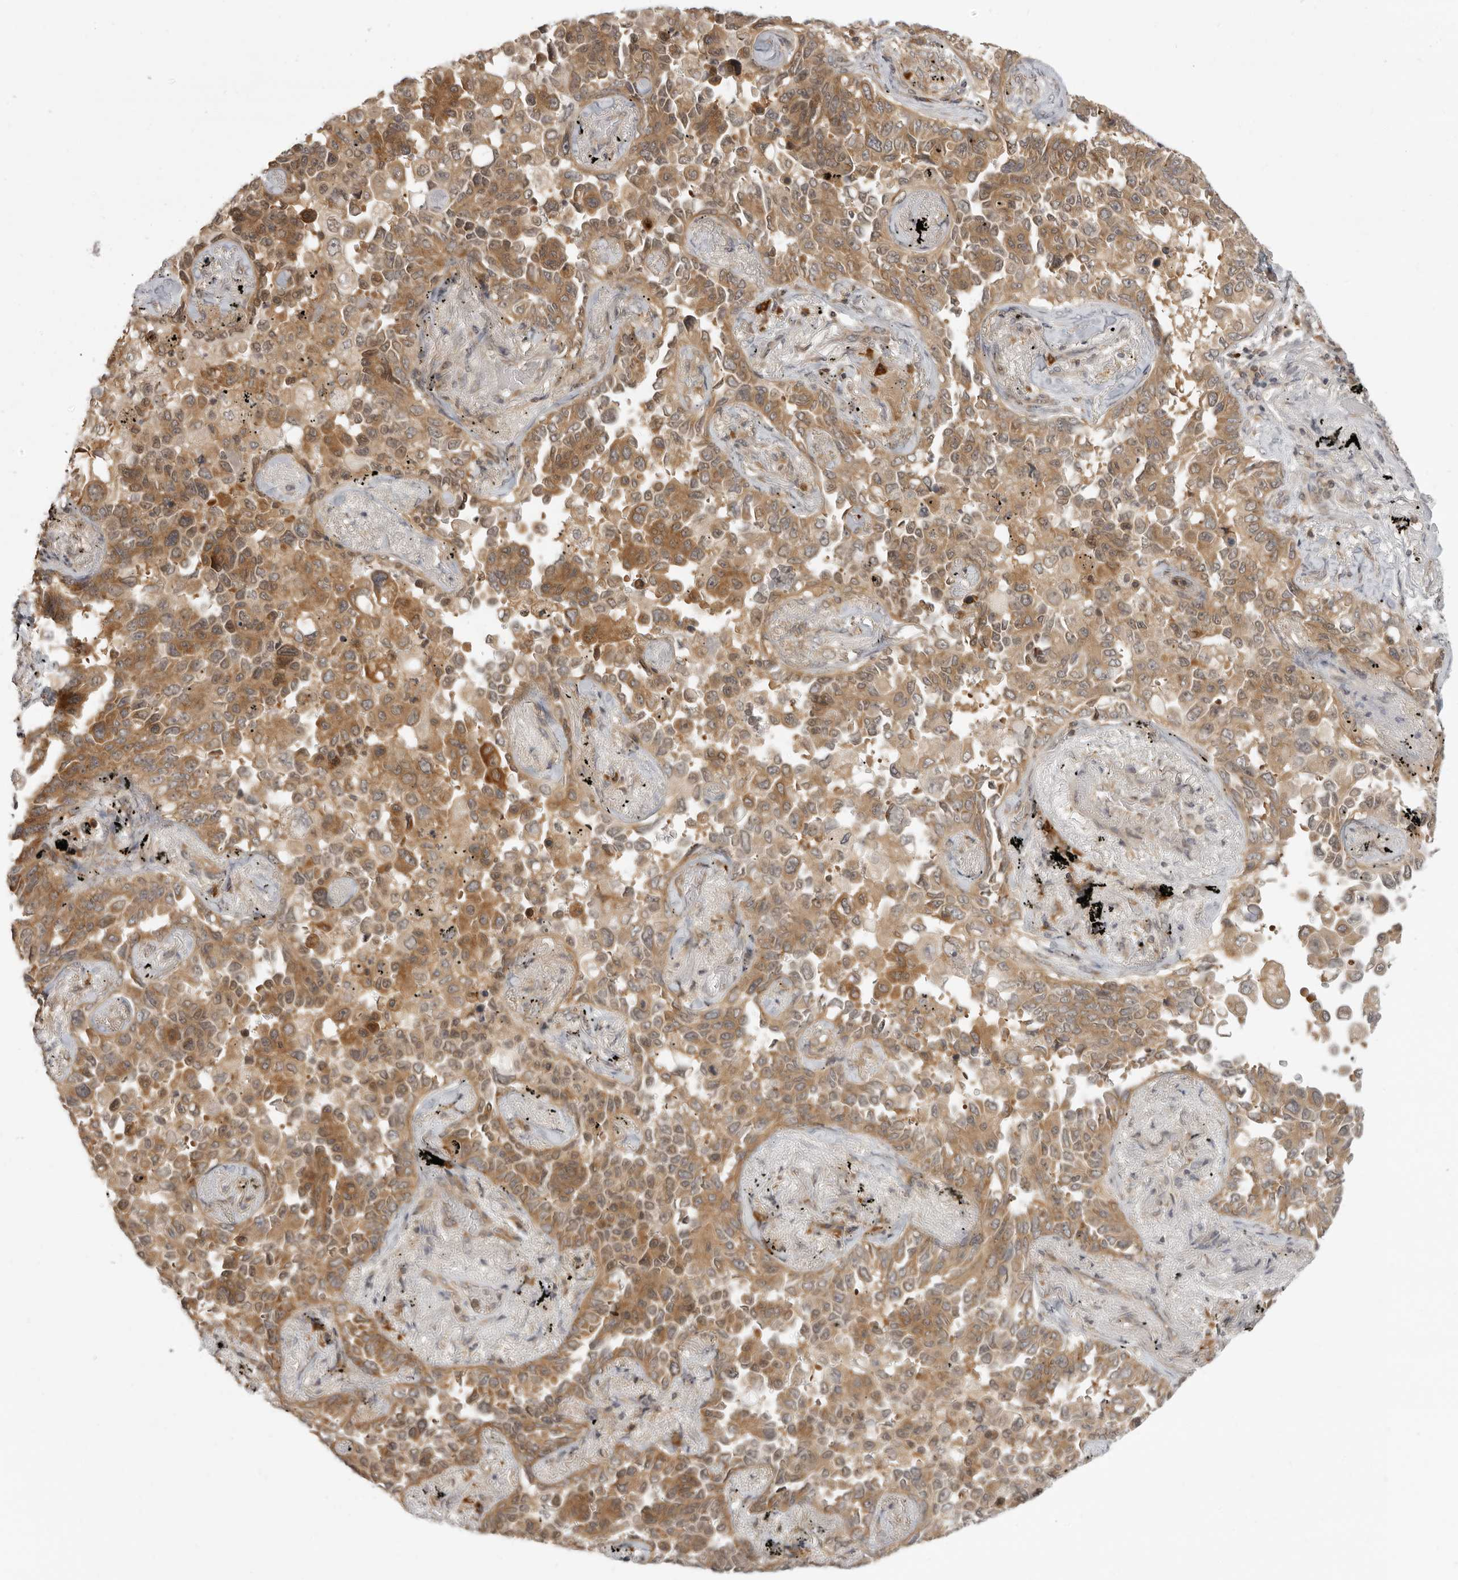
{"staining": {"intensity": "moderate", "quantity": ">75%", "location": "cytoplasmic/membranous"}, "tissue": "lung cancer", "cell_type": "Tumor cells", "image_type": "cancer", "snomed": [{"axis": "morphology", "description": "Adenocarcinoma, NOS"}, {"axis": "topography", "description": "Lung"}], "caption": "Immunohistochemistry (IHC) (DAB (3,3'-diaminobenzidine)) staining of human lung cancer (adenocarcinoma) exhibits moderate cytoplasmic/membranous protein staining in approximately >75% of tumor cells.", "gene": "PRRC2A", "patient": {"sex": "female", "age": 67}}